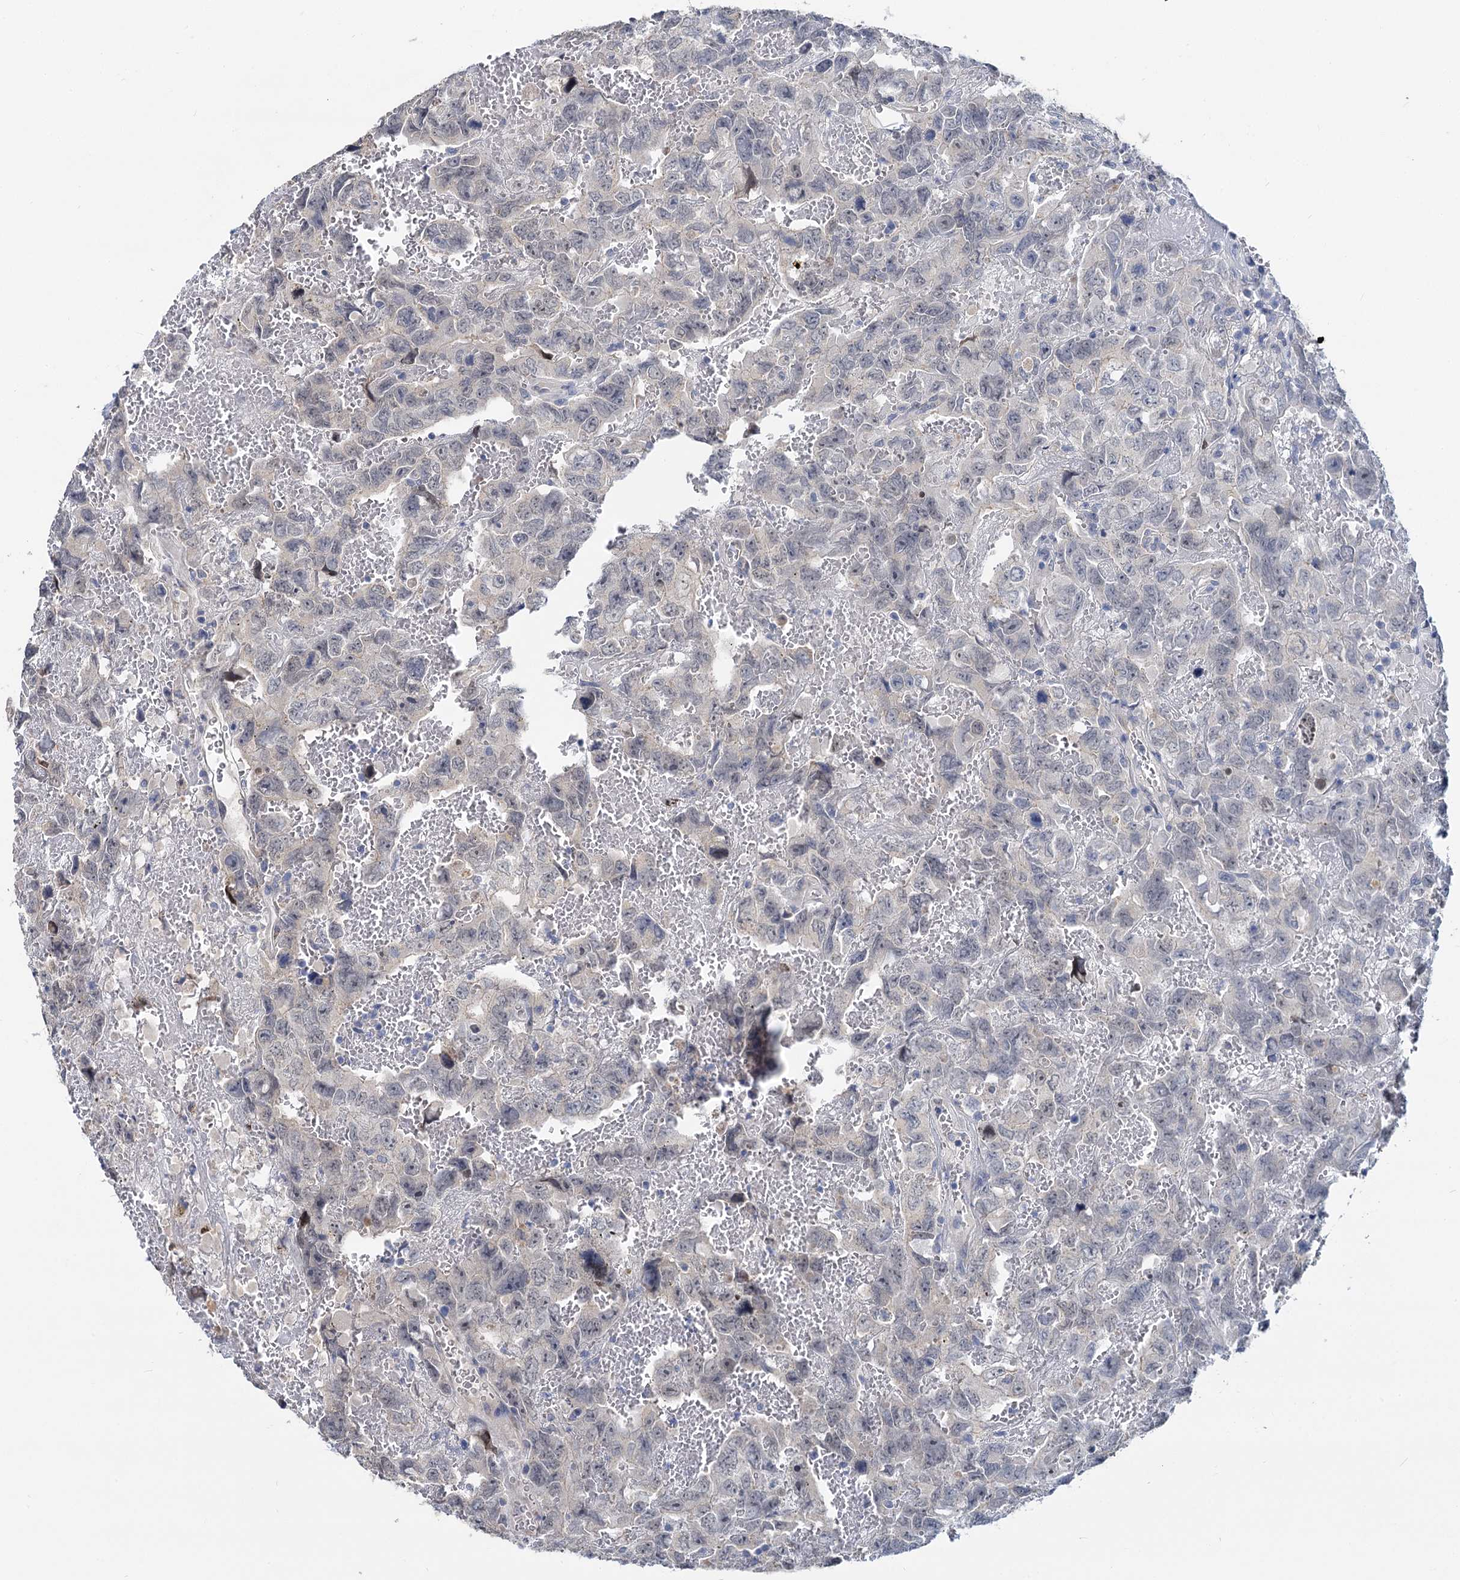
{"staining": {"intensity": "negative", "quantity": "none", "location": "none"}, "tissue": "testis cancer", "cell_type": "Tumor cells", "image_type": "cancer", "snomed": [{"axis": "morphology", "description": "Carcinoma, Embryonal, NOS"}, {"axis": "topography", "description": "Testis"}], "caption": "The photomicrograph shows no significant positivity in tumor cells of testis cancer (embryonal carcinoma).", "gene": "ANKRD42", "patient": {"sex": "male", "age": 45}}